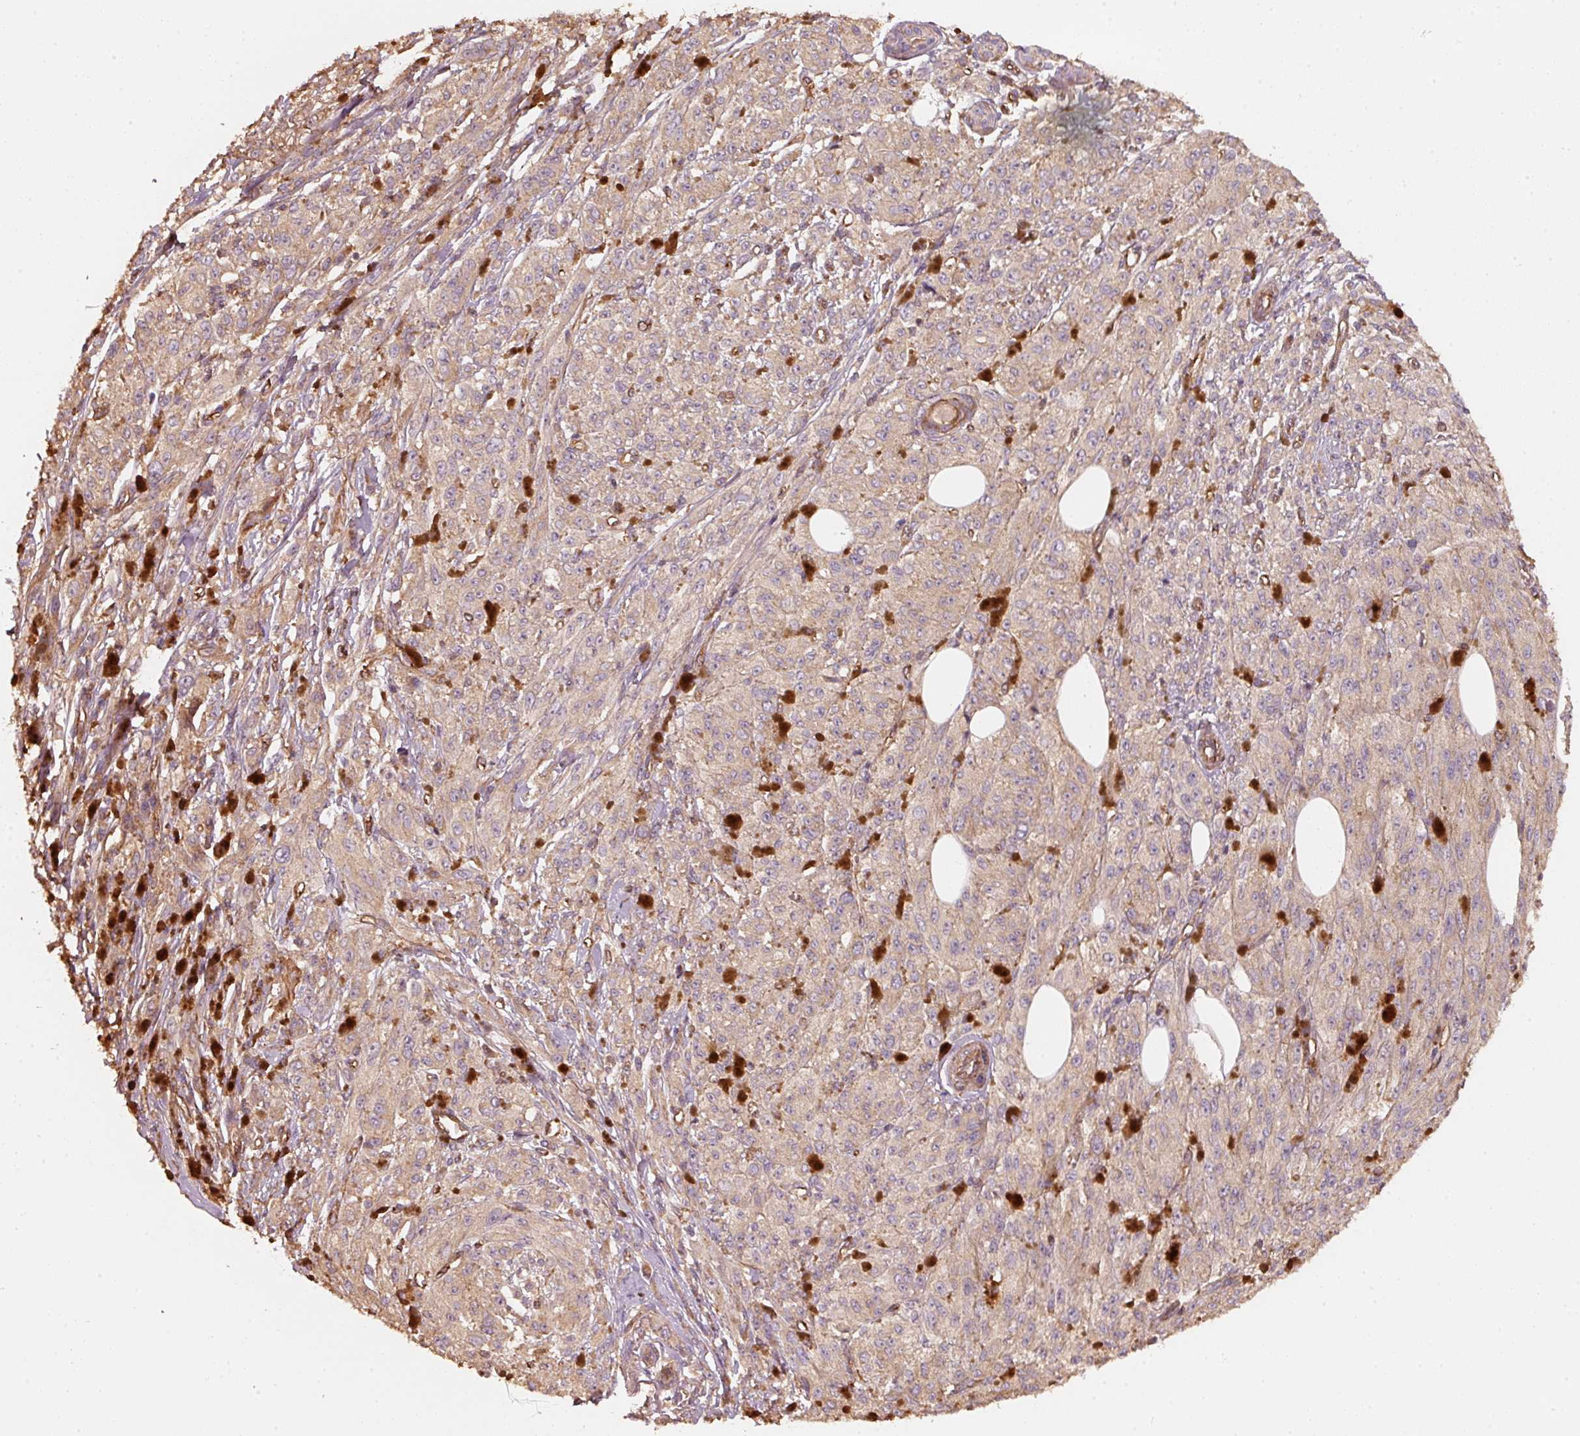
{"staining": {"intensity": "weak", "quantity": "<25%", "location": "cytoplasmic/membranous"}, "tissue": "melanoma", "cell_type": "Tumor cells", "image_type": "cancer", "snomed": [{"axis": "morphology", "description": "Malignant melanoma, NOS"}, {"axis": "topography", "description": "Skin"}], "caption": "Immunohistochemistry (IHC) of human melanoma exhibits no staining in tumor cells.", "gene": "CEP95", "patient": {"sex": "female", "age": 52}}